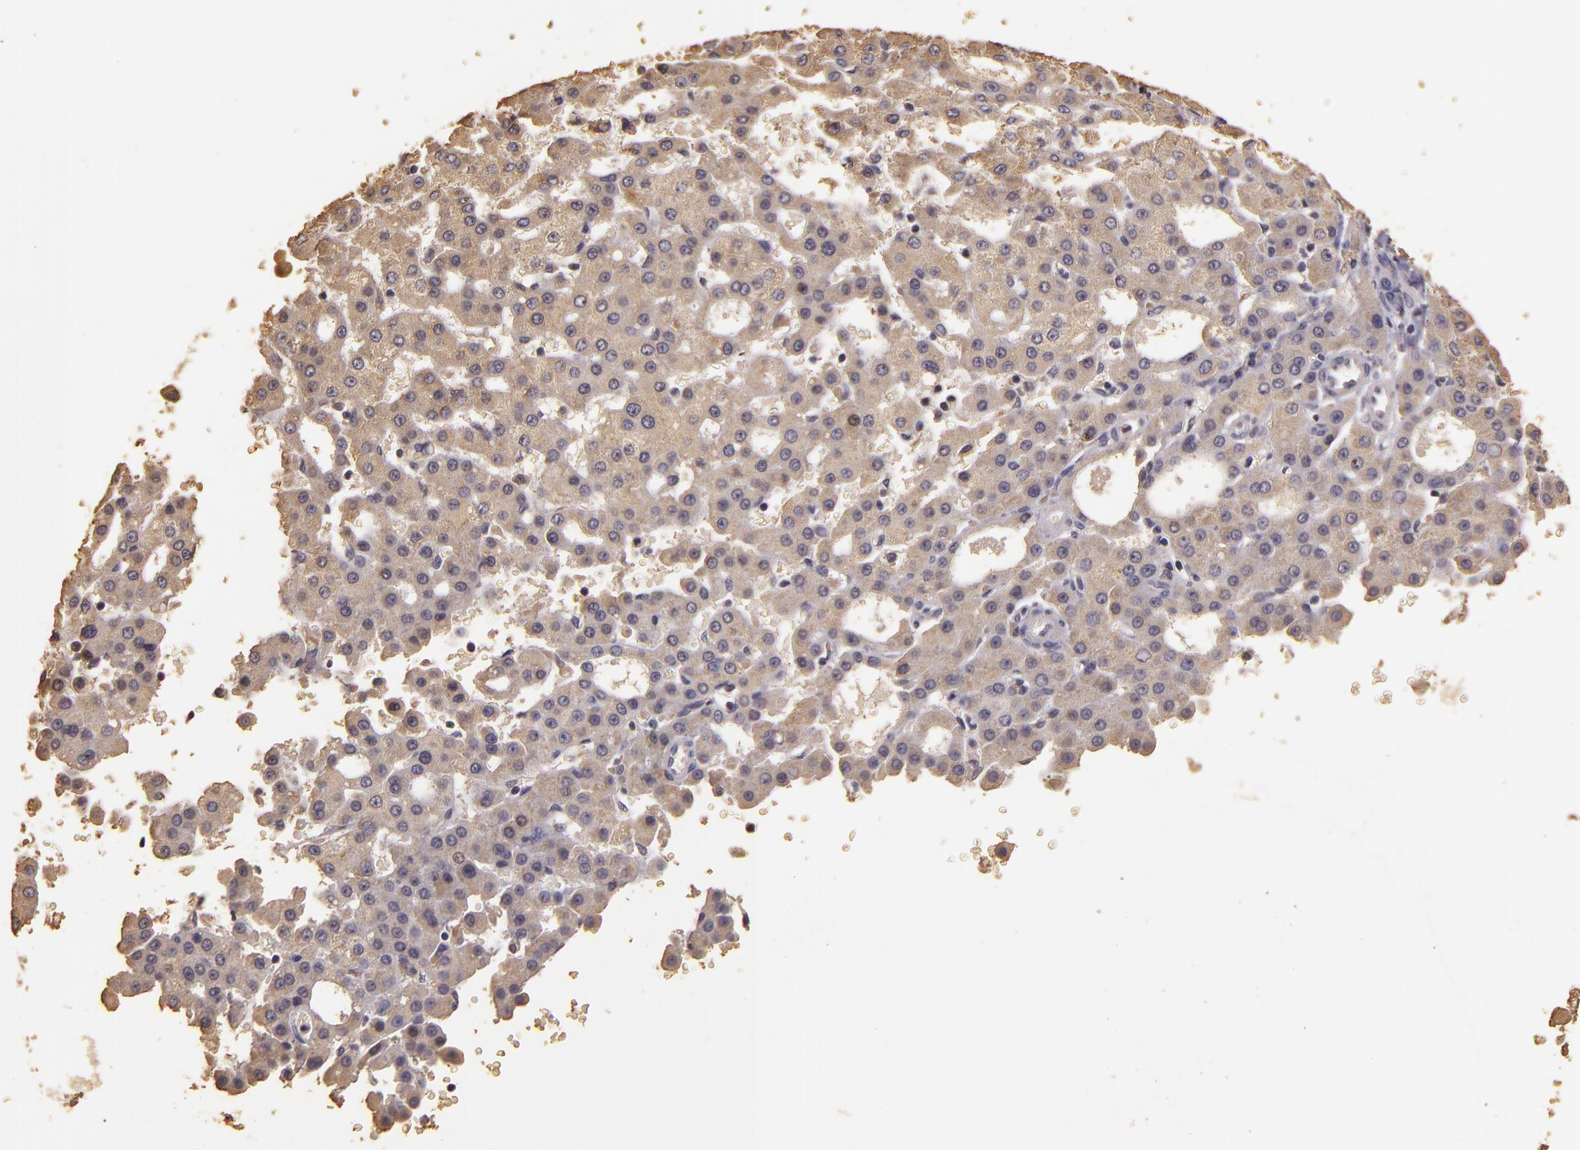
{"staining": {"intensity": "moderate", "quantity": ">75%", "location": "cytoplasmic/membranous"}, "tissue": "liver cancer", "cell_type": "Tumor cells", "image_type": "cancer", "snomed": [{"axis": "morphology", "description": "Carcinoma, Hepatocellular, NOS"}, {"axis": "topography", "description": "Liver"}], "caption": "Human liver cancer stained with a brown dye displays moderate cytoplasmic/membranous positive expression in about >75% of tumor cells.", "gene": "BCL2L13", "patient": {"sex": "male", "age": 47}}